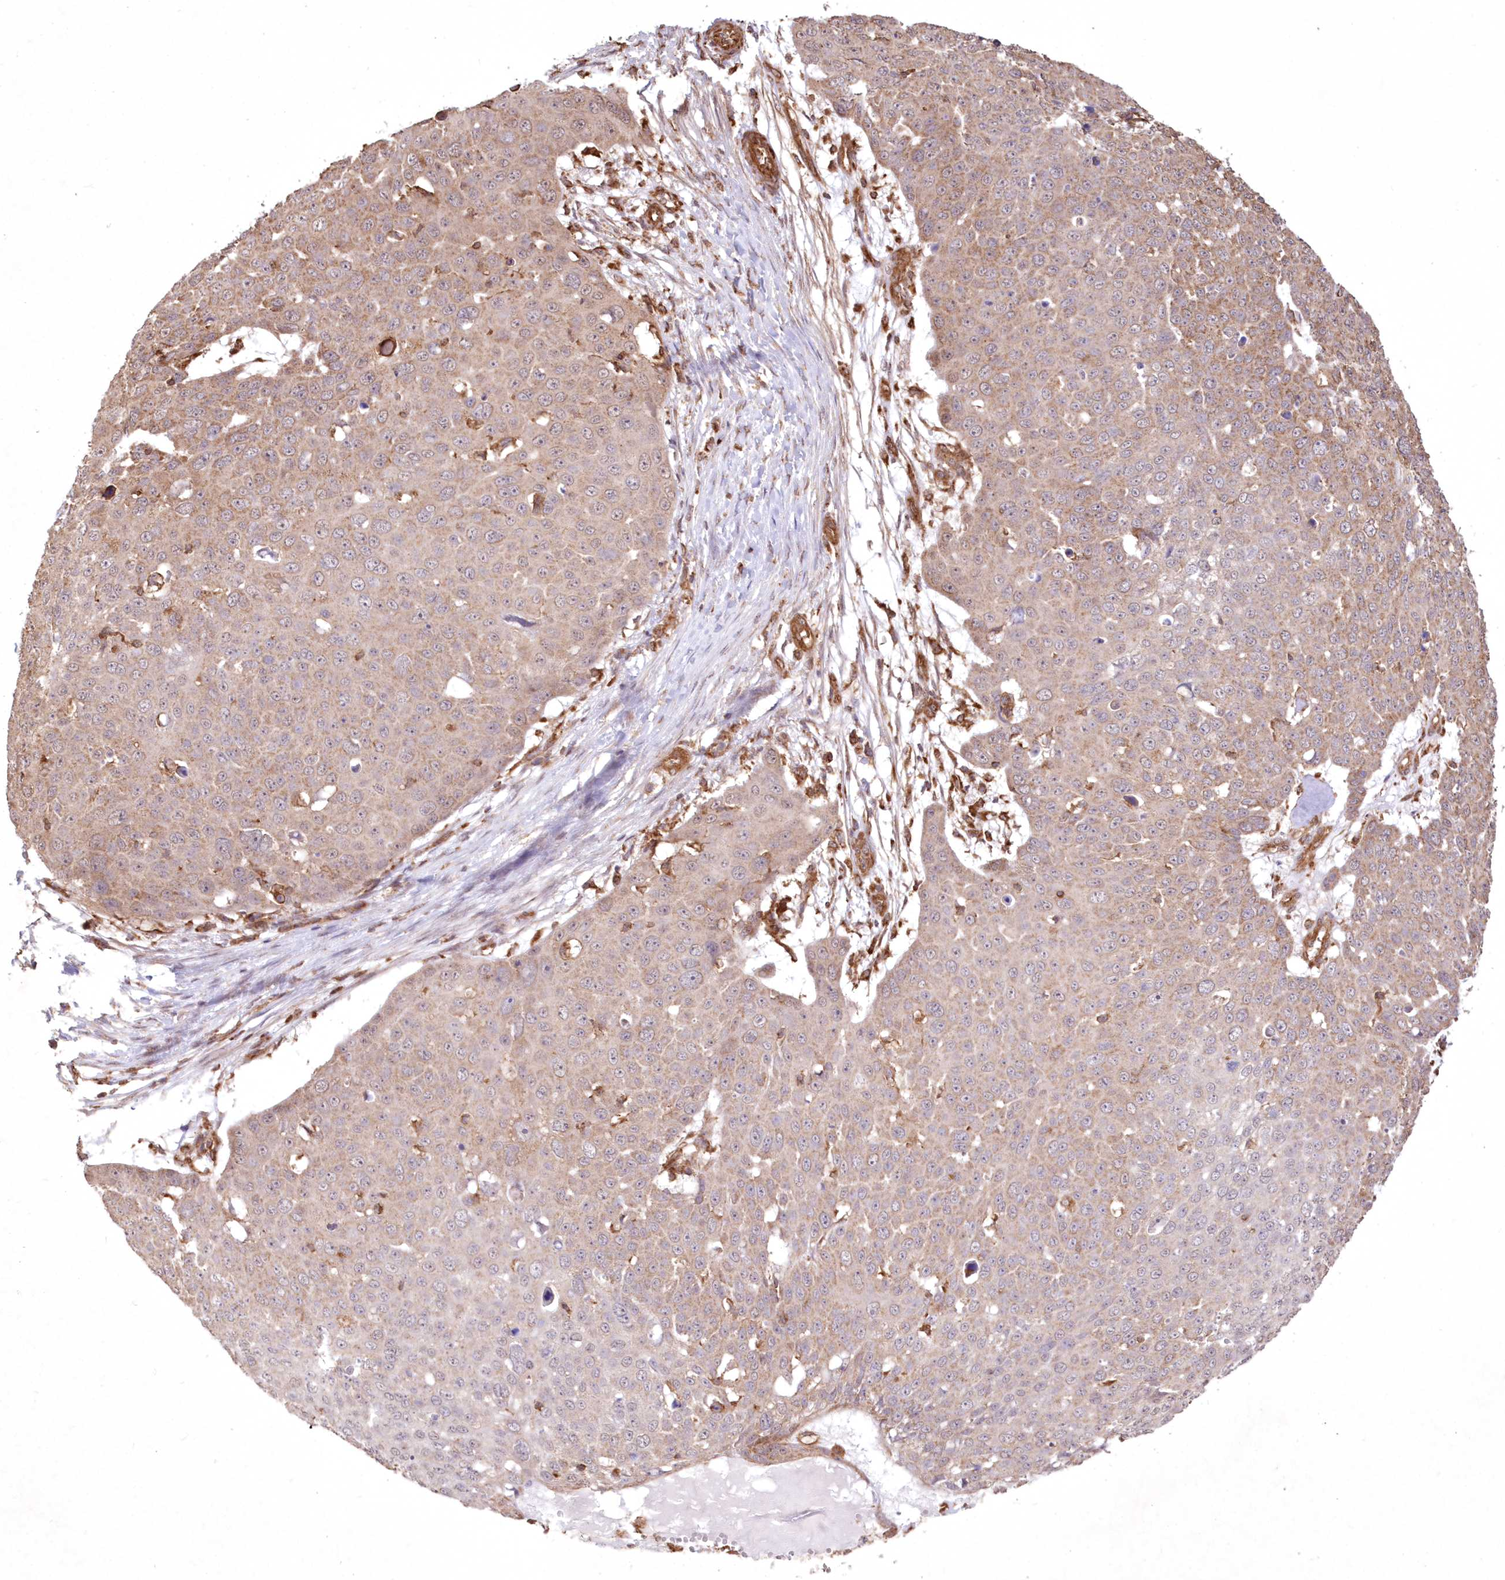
{"staining": {"intensity": "moderate", "quantity": ">75%", "location": "cytoplasmic/membranous"}, "tissue": "skin cancer", "cell_type": "Tumor cells", "image_type": "cancer", "snomed": [{"axis": "morphology", "description": "Squamous cell carcinoma, NOS"}, {"axis": "topography", "description": "Skin"}], "caption": "A photomicrograph showing moderate cytoplasmic/membranous staining in approximately >75% of tumor cells in squamous cell carcinoma (skin), as visualized by brown immunohistochemical staining.", "gene": "TMEM139", "patient": {"sex": "male", "age": 71}}